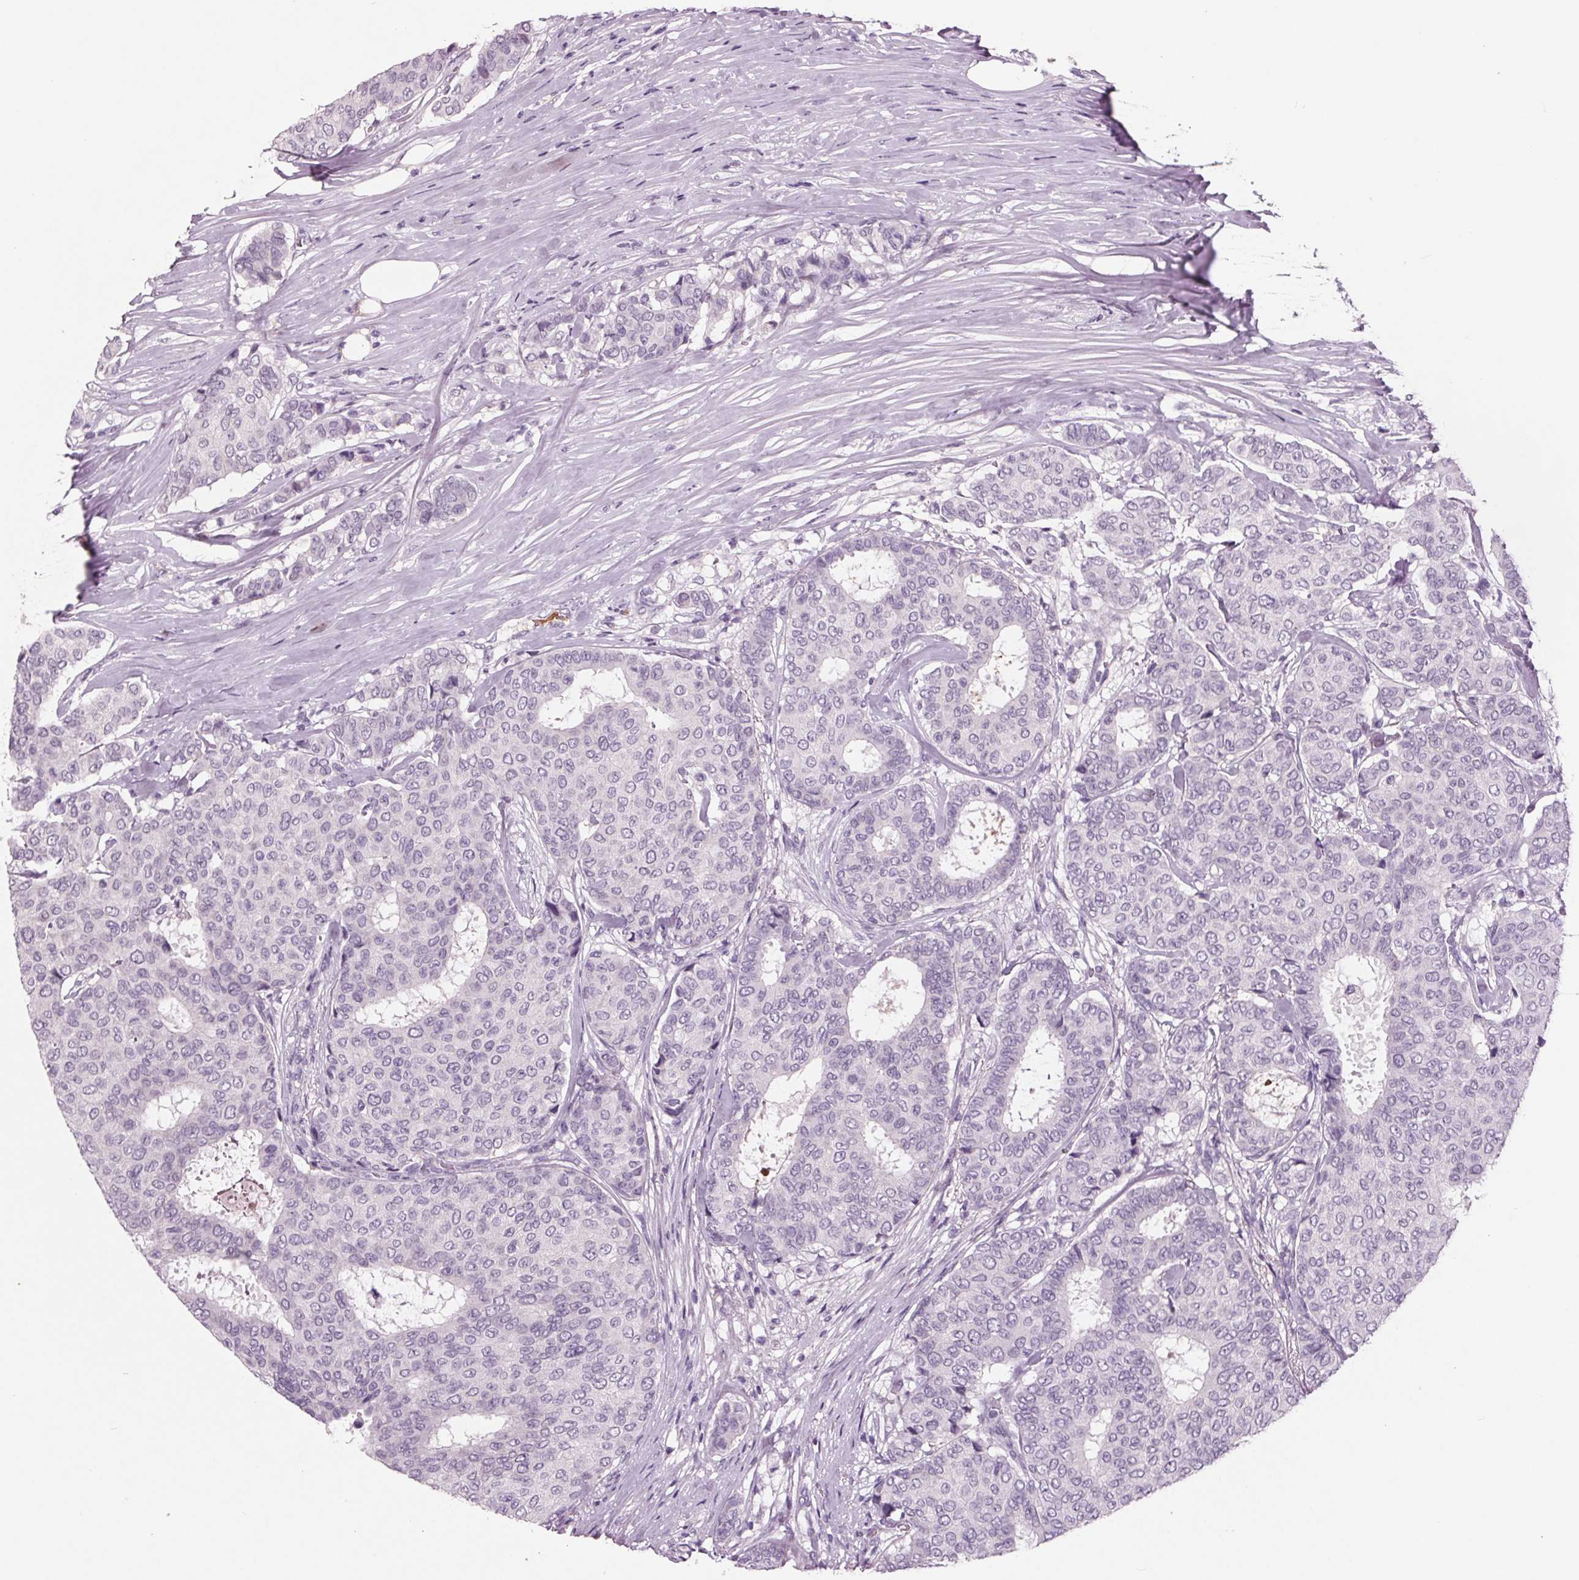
{"staining": {"intensity": "negative", "quantity": "none", "location": "none"}, "tissue": "breast cancer", "cell_type": "Tumor cells", "image_type": "cancer", "snomed": [{"axis": "morphology", "description": "Duct carcinoma"}, {"axis": "topography", "description": "Breast"}], "caption": "Immunohistochemical staining of breast infiltrating ductal carcinoma reveals no significant positivity in tumor cells.", "gene": "C6", "patient": {"sex": "female", "age": 75}}